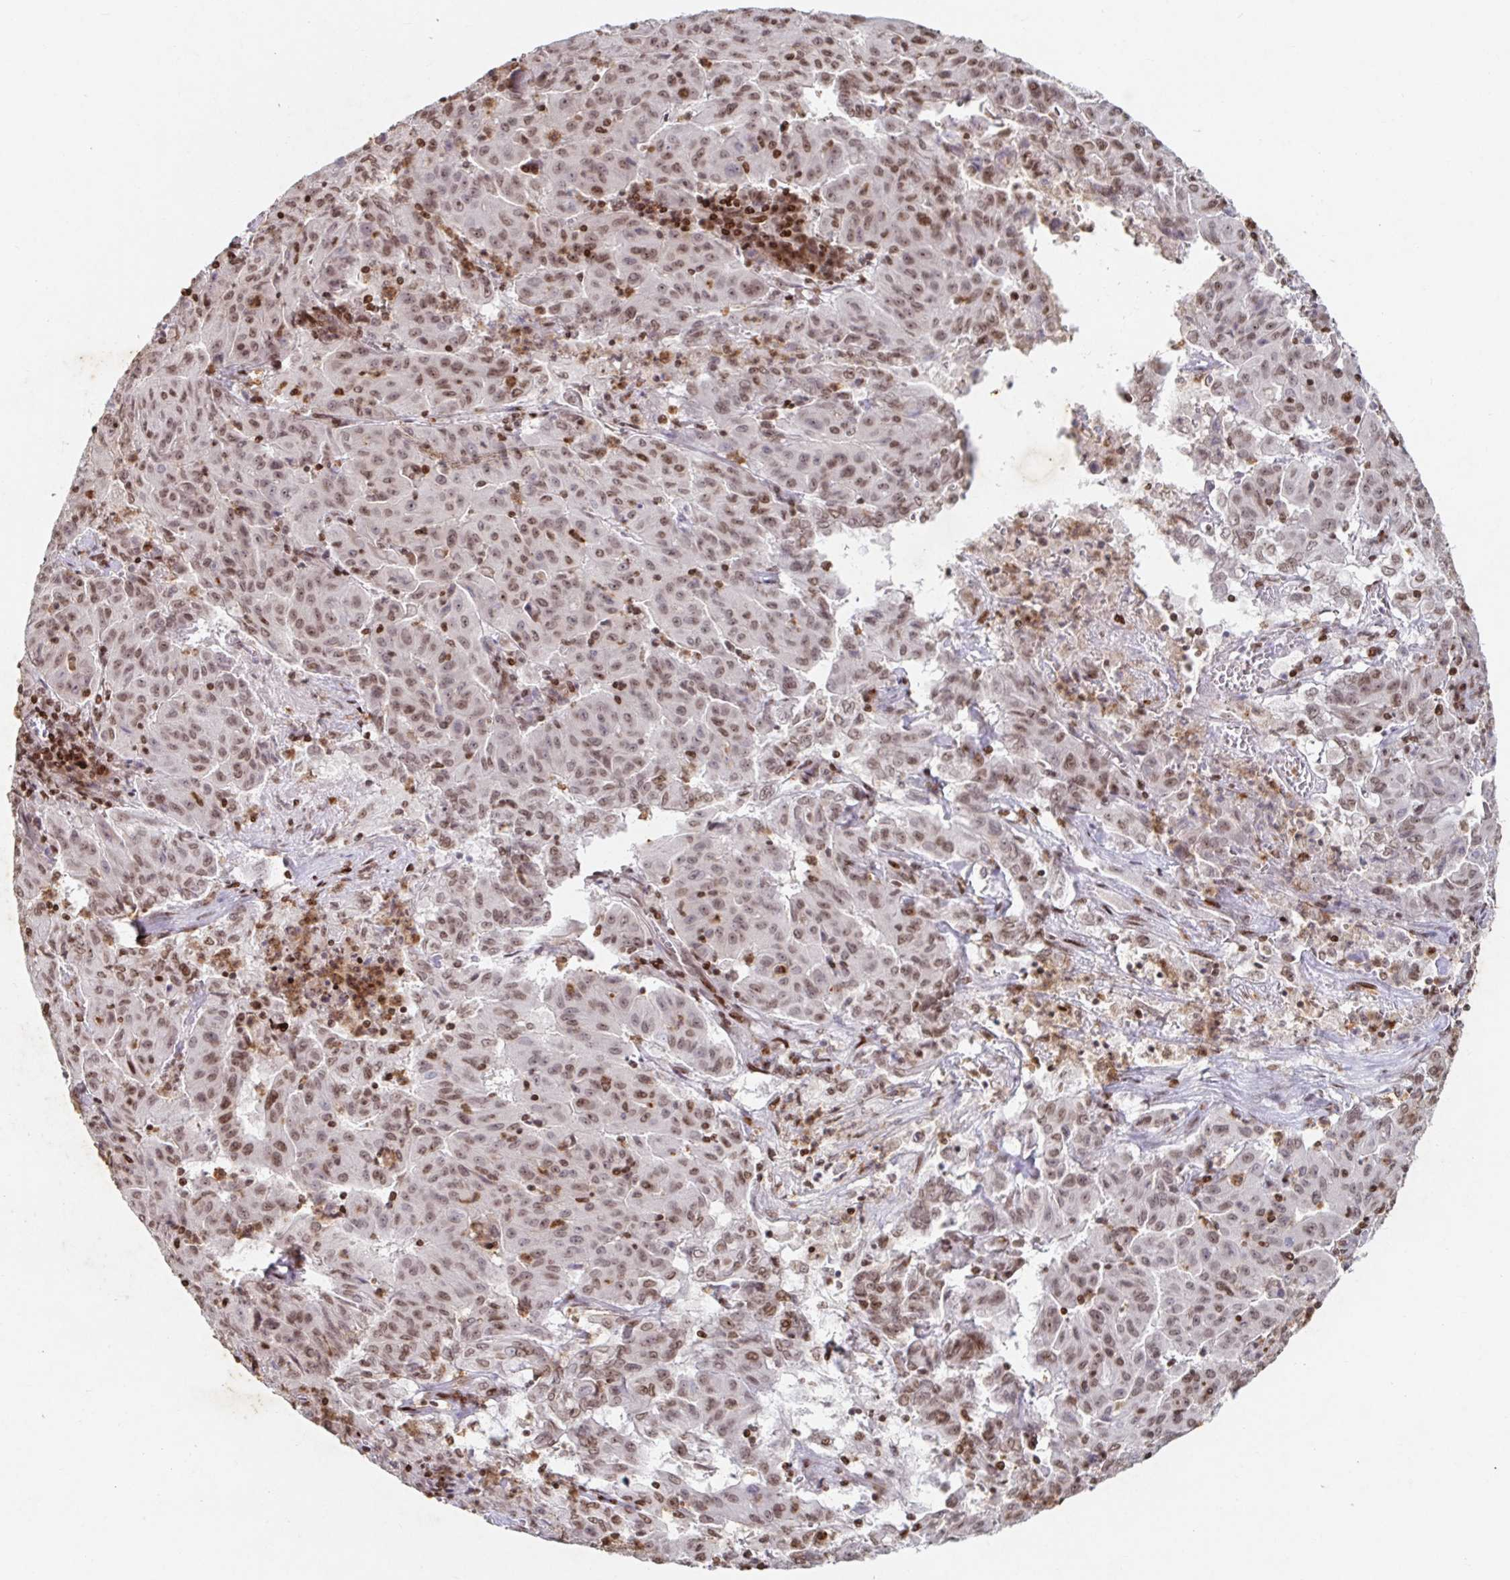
{"staining": {"intensity": "moderate", "quantity": ">75%", "location": "nuclear"}, "tissue": "pancreatic cancer", "cell_type": "Tumor cells", "image_type": "cancer", "snomed": [{"axis": "morphology", "description": "Adenocarcinoma, NOS"}, {"axis": "topography", "description": "Pancreas"}], "caption": "This micrograph shows IHC staining of human adenocarcinoma (pancreatic), with medium moderate nuclear positivity in about >75% of tumor cells.", "gene": "C19orf53", "patient": {"sex": "male", "age": 63}}